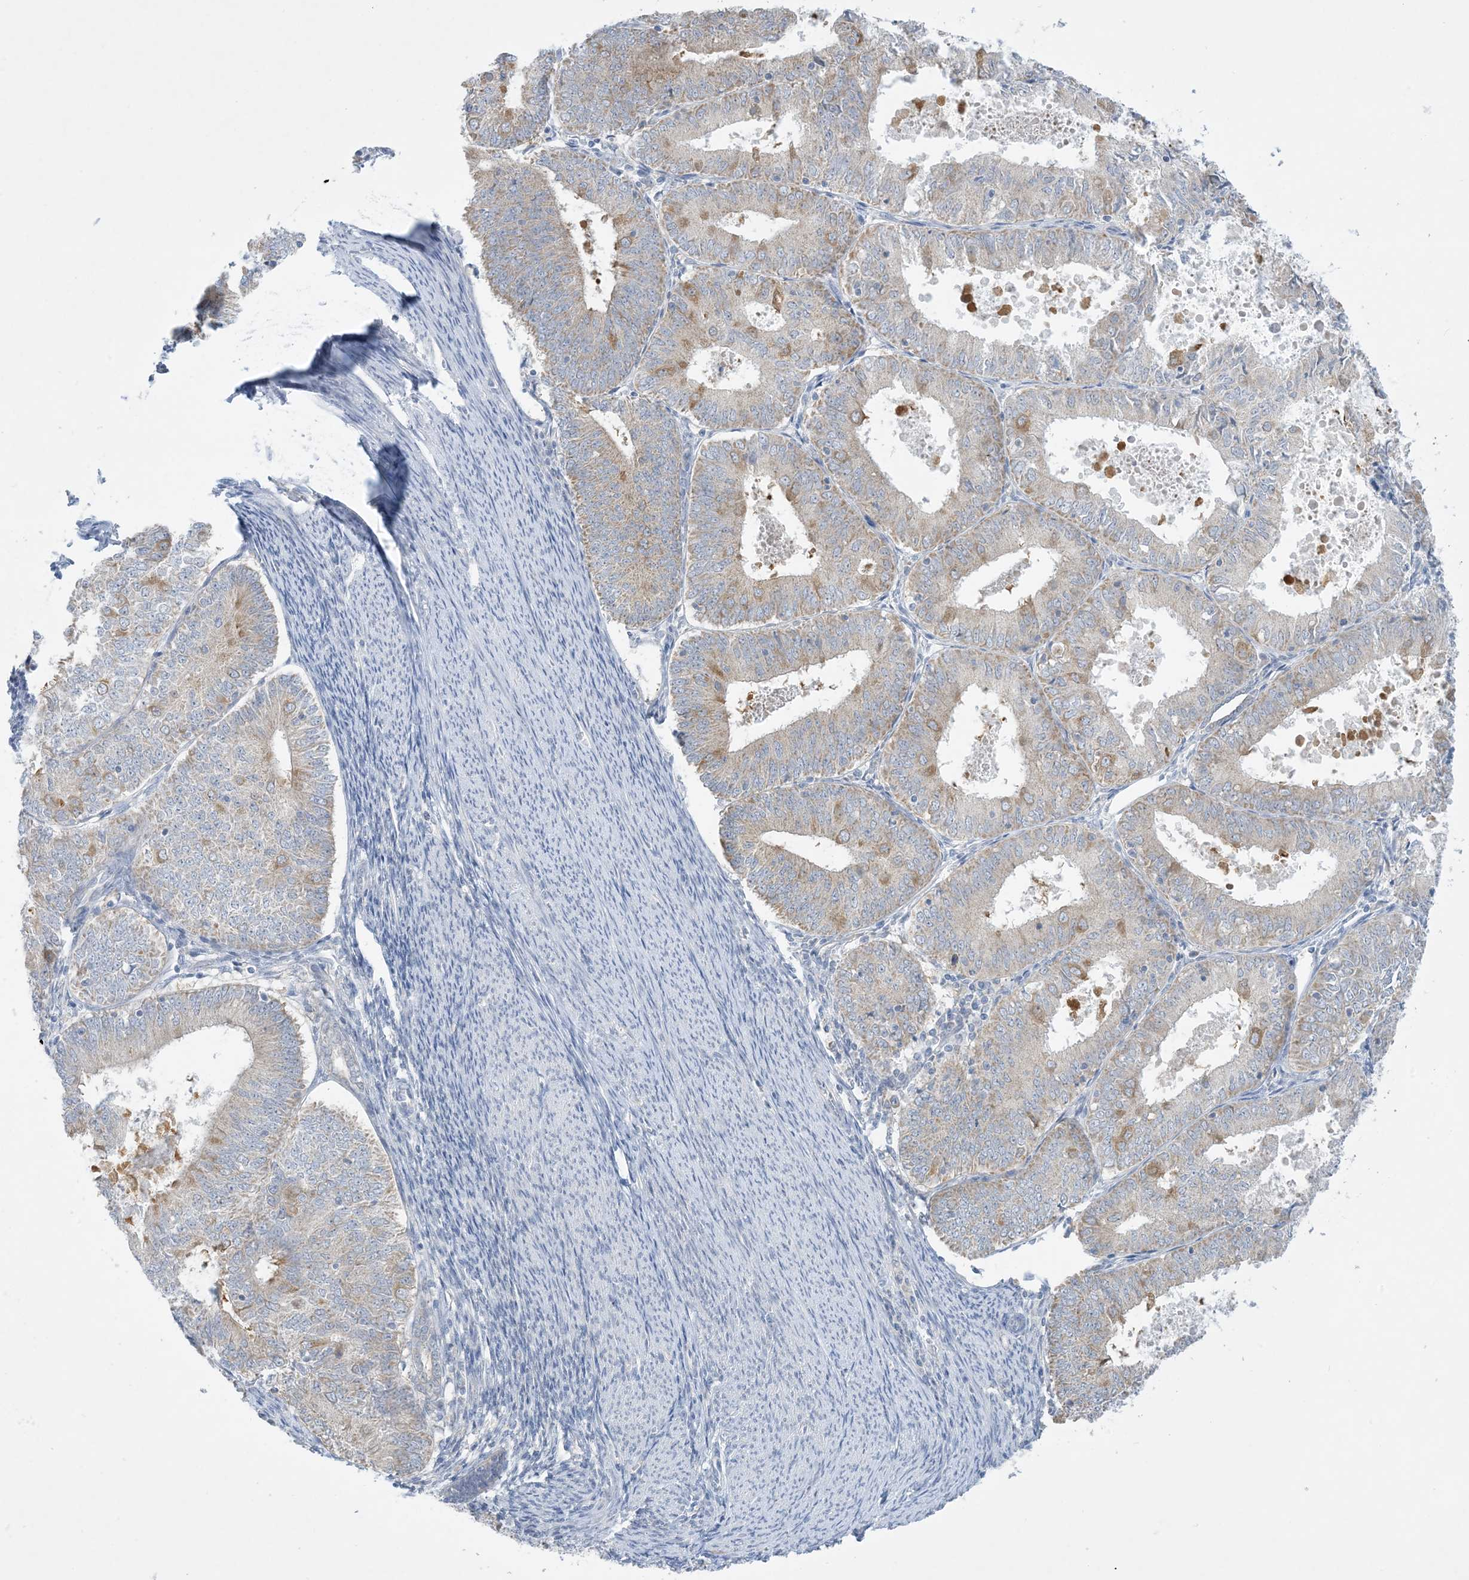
{"staining": {"intensity": "moderate", "quantity": "<25%", "location": "cytoplasmic/membranous"}, "tissue": "endometrial cancer", "cell_type": "Tumor cells", "image_type": "cancer", "snomed": [{"axis": "morphology", "description": "Adenocarcinoma, NOS"}, {"axis": "topography", "description": "Endometrium"}], "caption": "Immunohistochemistry micrograph of neoplastic tissue: human endometrial cancer (adenocarcinoma) stained using immunohistochemistry (IHC) shows low levels of moderate protein expression localized specifically in the cytoplasmic/membranous of tumor cells, appearing as a cytoplasmic/membranous brown color.", "gene": "MRPS18A", "patient": {"sex": "female", "age": 57}}